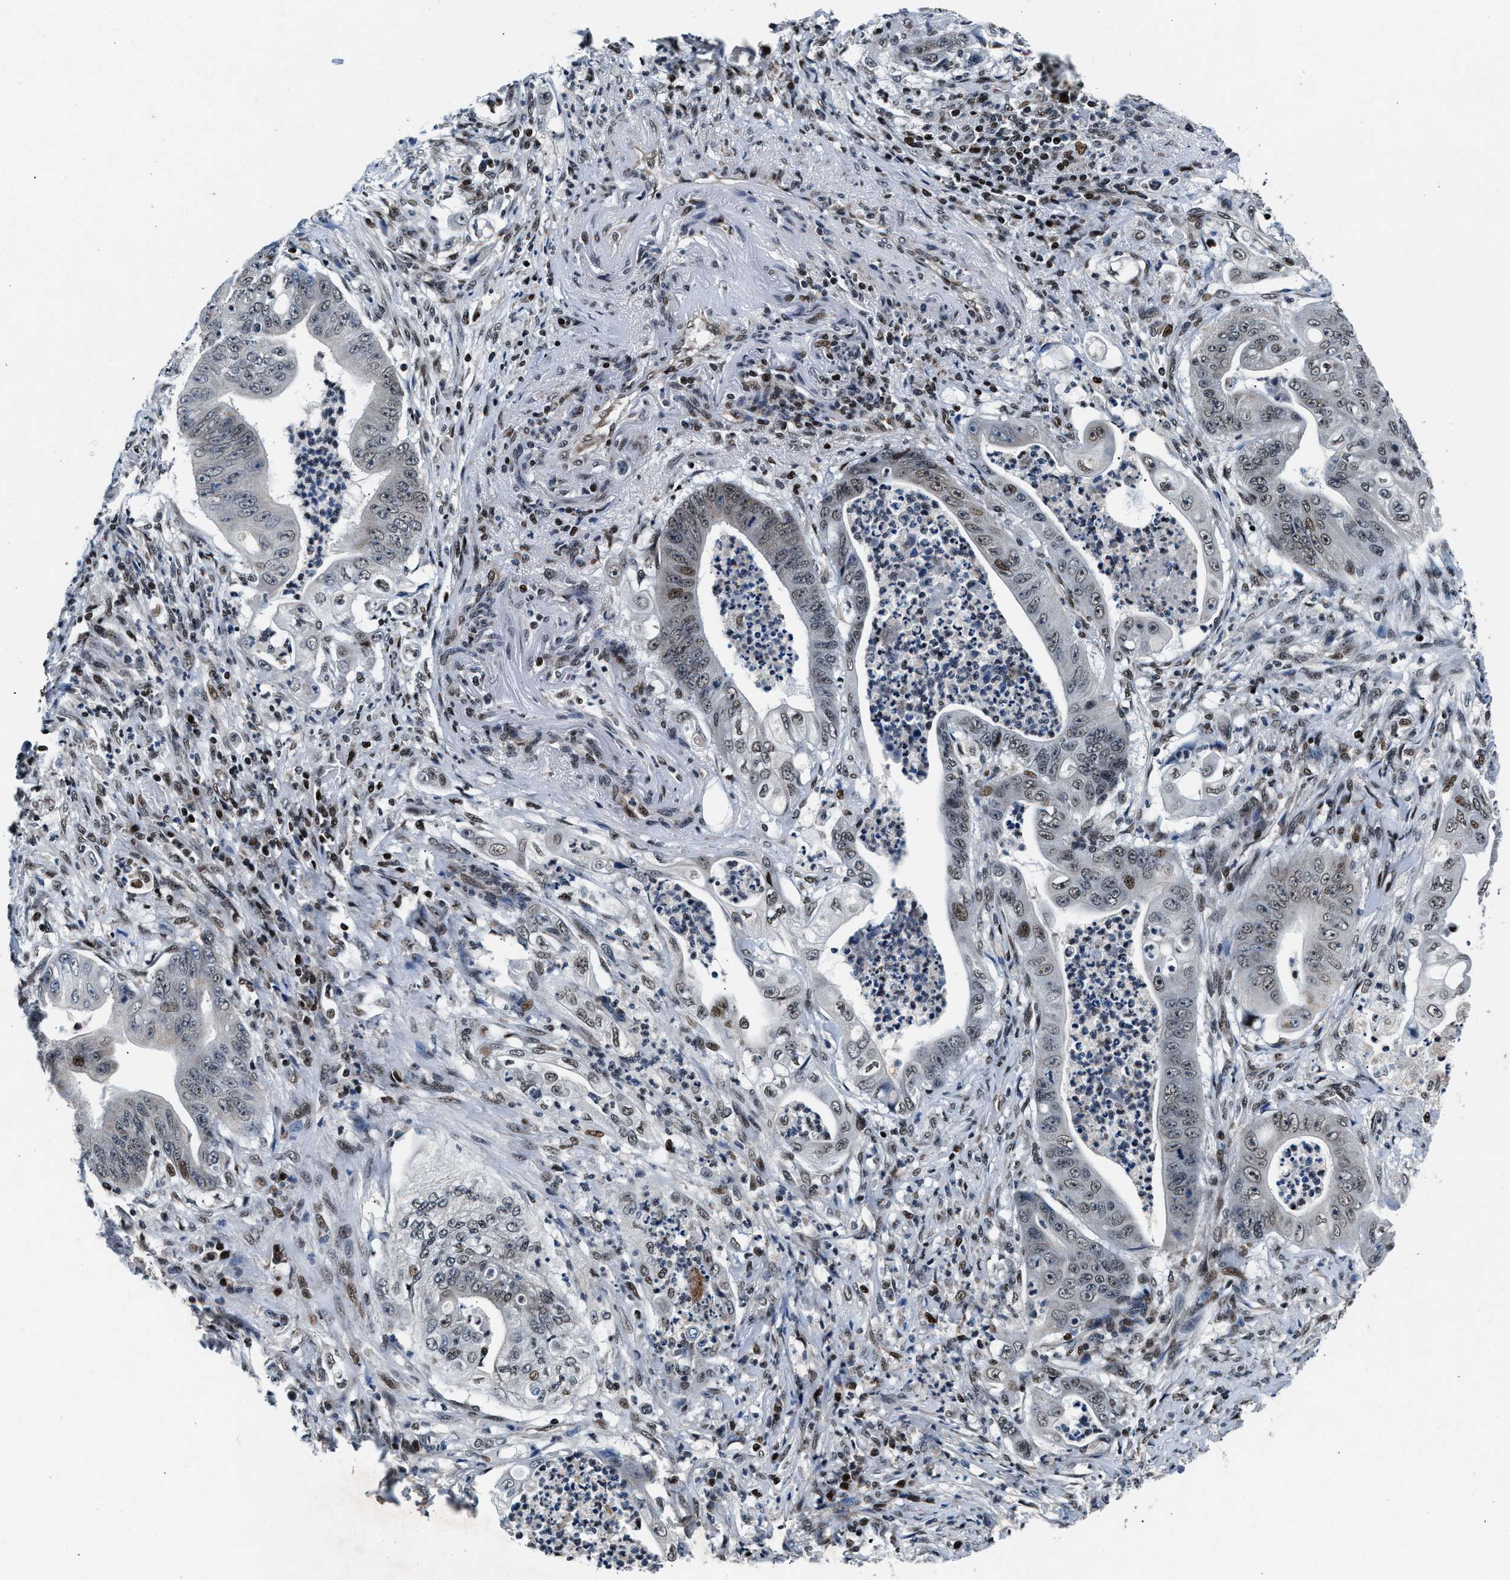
{"staining": {"intensity": "moderate", "quantity": "<25%", "location": "nuclear"}, "tissue": "stomach cancer", "cell_type": "Tumor cells", "image_type": "cancer", "snomed": [{"axis": "morphology", "description": "Adenocarcinoma, NOS"}, {"axis": "topography", "description": "Stomach"}], "caption": "Brown immunohistochemical staining in human stomach adenocarcinoma reveals moderate nuclear positivity in about <25% of tumor cells.", "gene": "PRRC2B", "patient": {"sex": "female", "age": 73}}